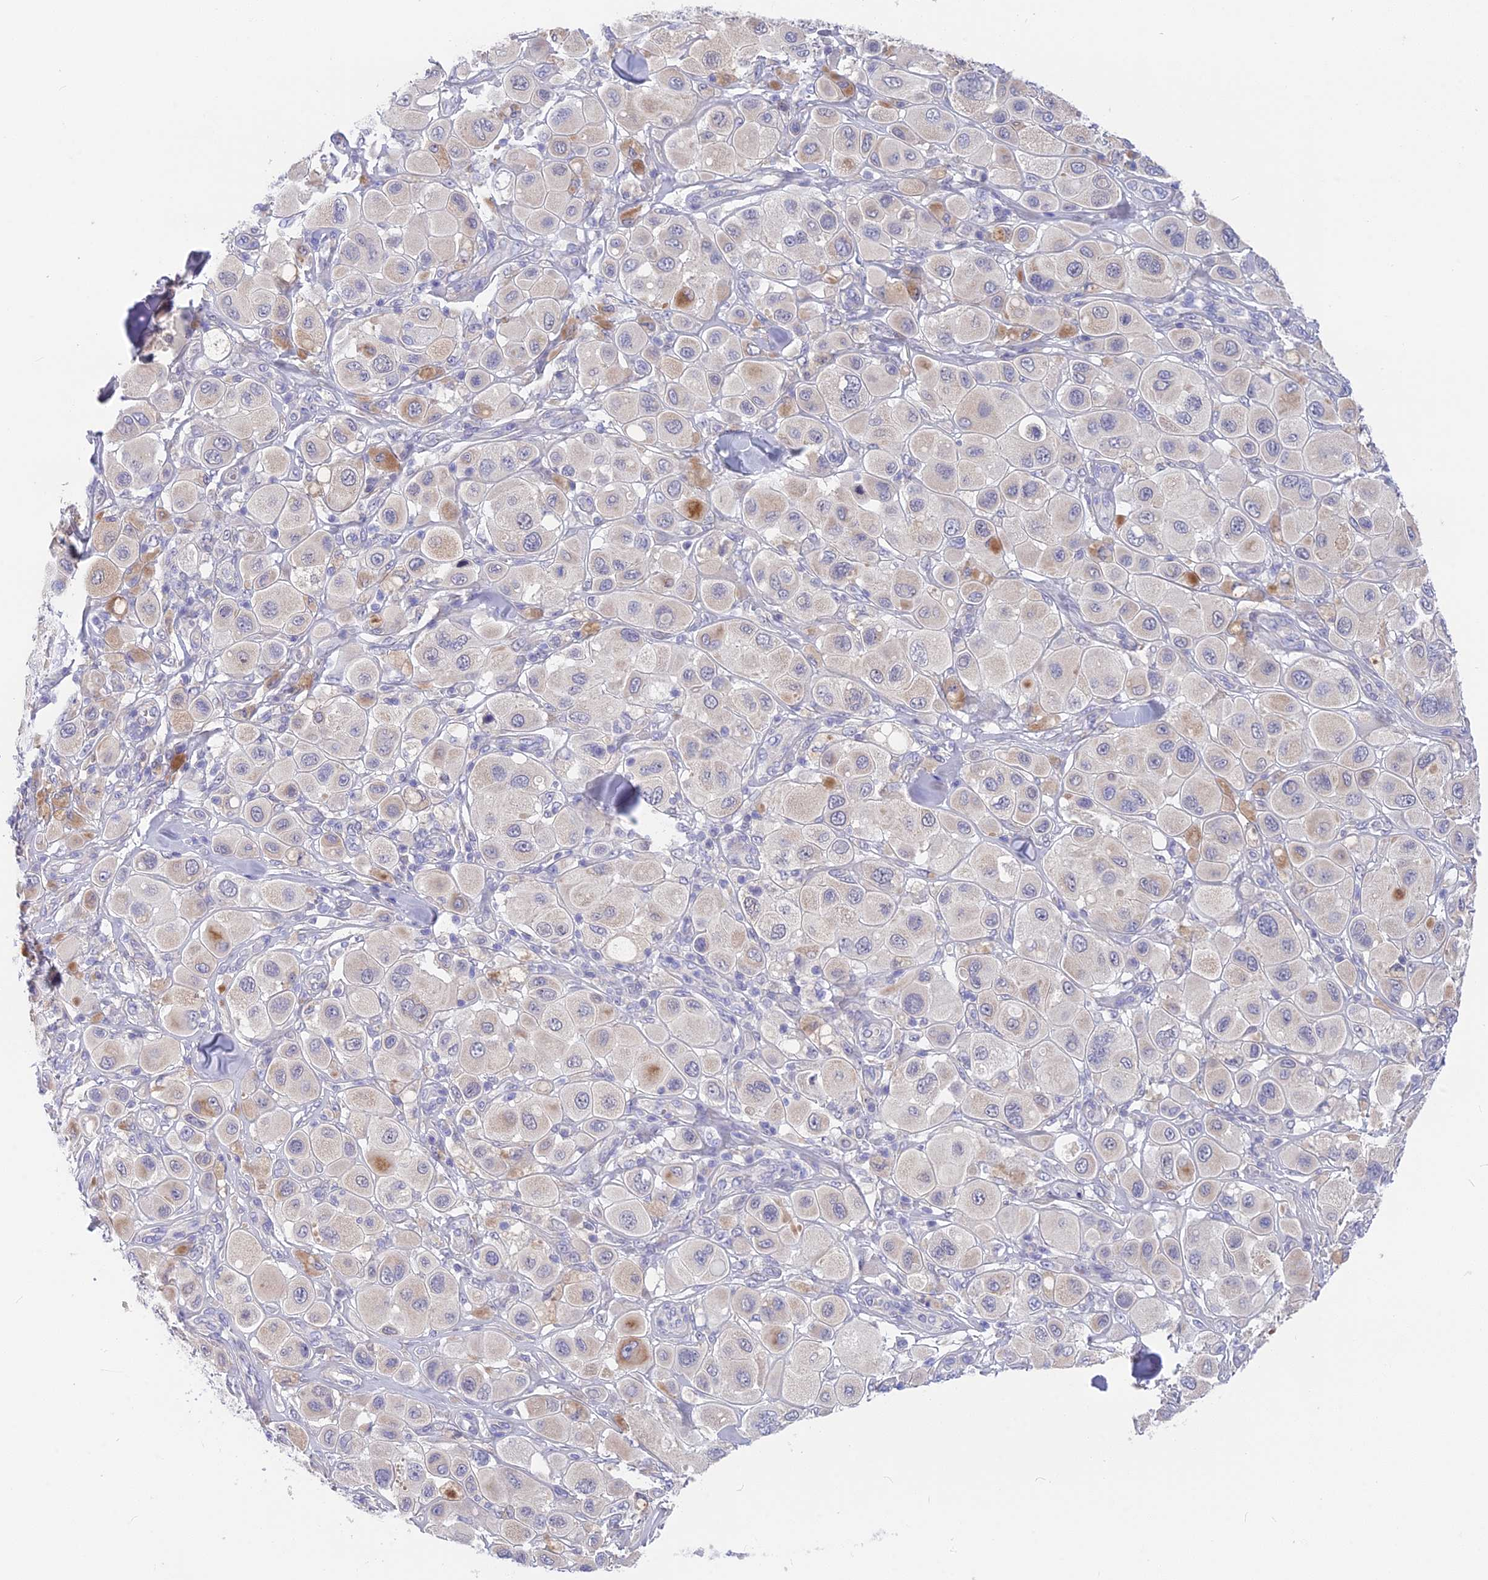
{"staining": {"intensity": "negative", "quantity": "none", "location": "none"}, "tissue": "melanoma", "cell_type": "Tumor cells", "image_type": "cancer", "snomed": [{"axis": "morphology", "description": "Malignant melanoma, Metastatic site"}, {"axis": "topography", "description": "Skin"}], "caption": "Human malignant melanoma (metastatic site) stained for a protein using immunohistochemistry demonstrates no staining in tumor cells.", "gene": "SNTN", "patient": {"sex": "male", "age": 41}}